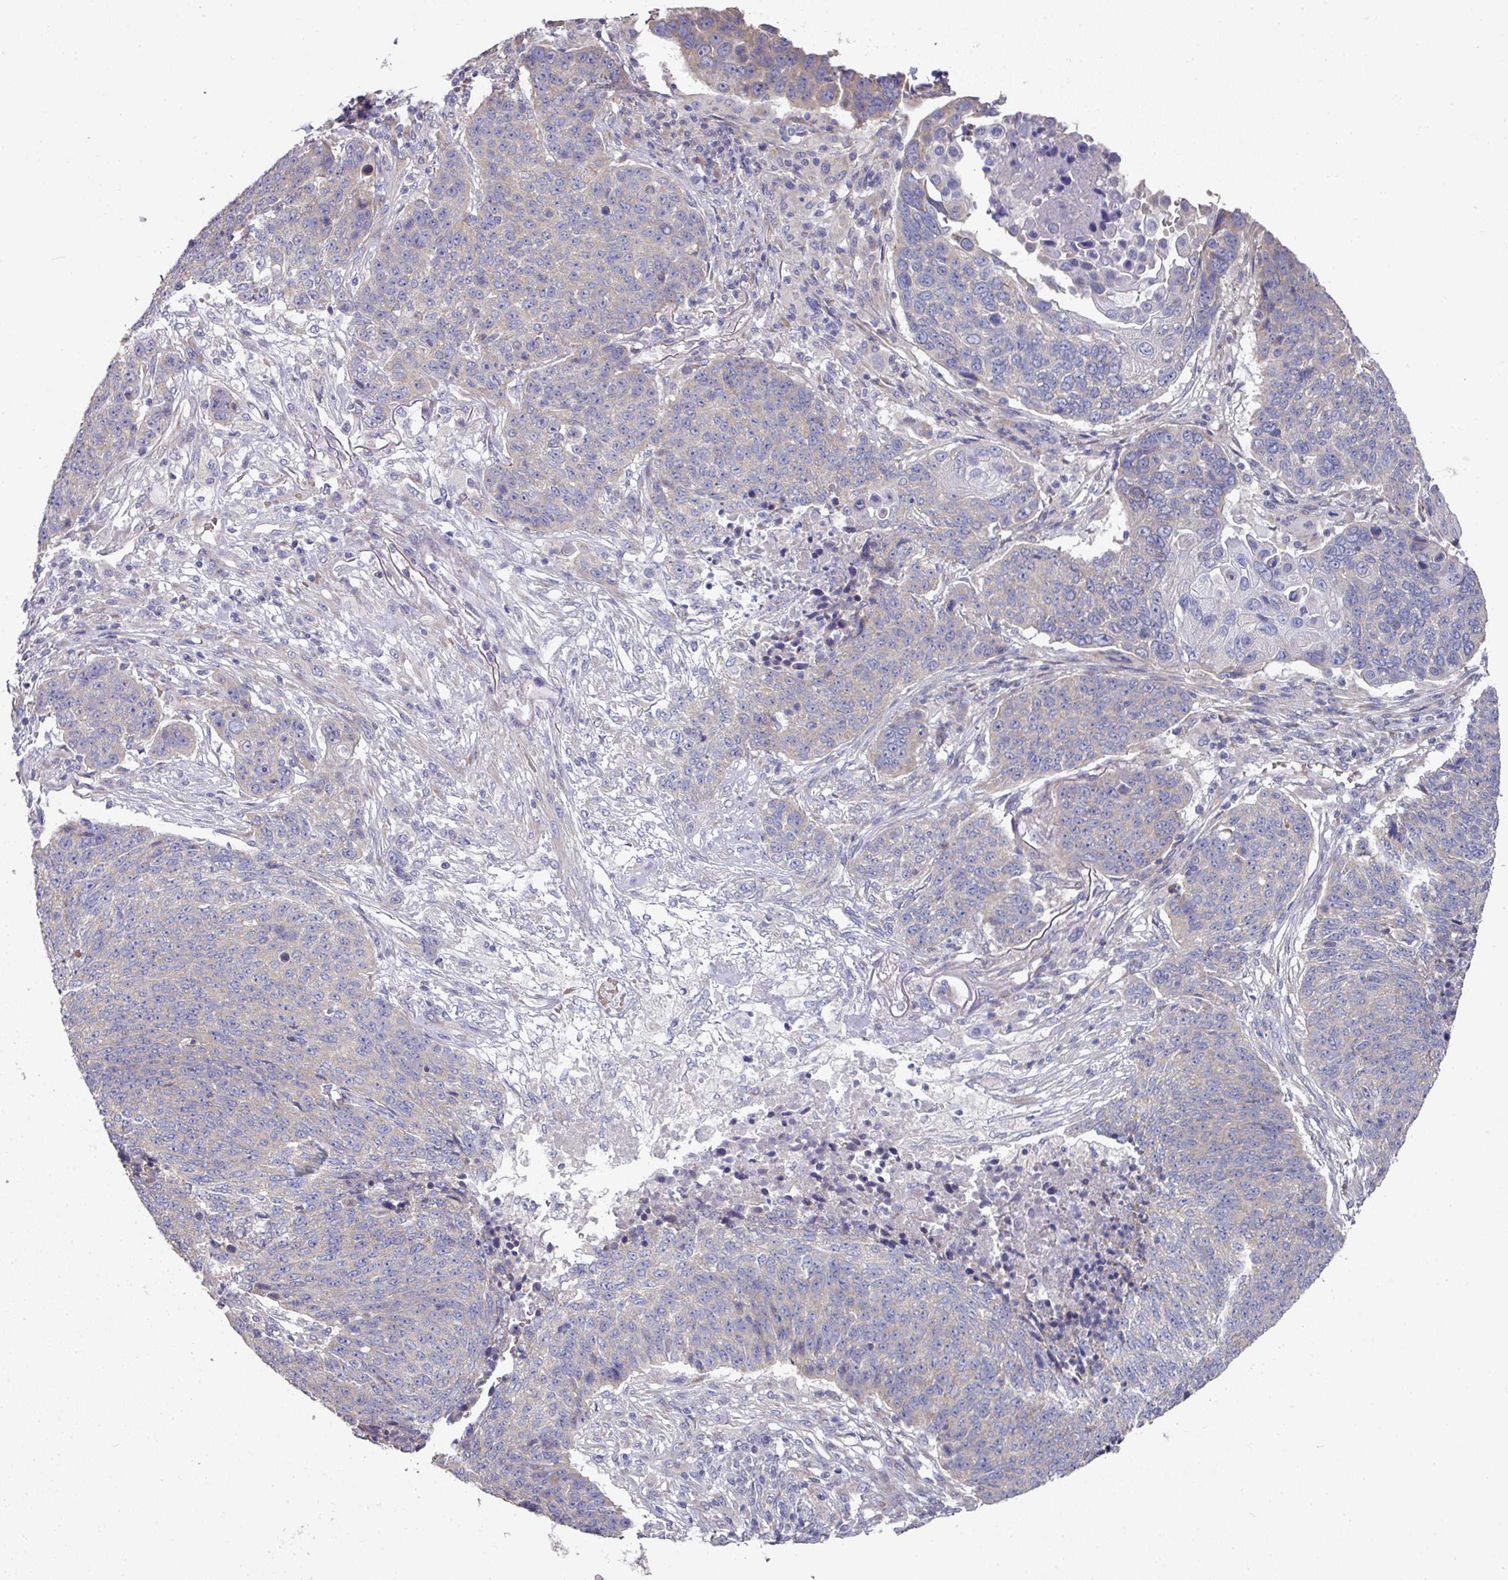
{"staining": {"intensity": "negative", "quantity": "none", "location": "none"}, "tissue": "lung cancer", "cell_type": "Tumor cells", "image_type": "cancer", "snomed": [{"axis": "morphology", "description": "Normal tissue, NOS"}, {"axis": "morphology", "description": "Squamous cell carcinoma, NOS"}, {"axis": "topography", "description": "Lymph node"}, {"axis": "topography", "description": "Lung"}], "caption": "Tumor cells are negative for protein expression in human lung squamous cell carcinoma. The staining is performed using DAB brown chromogen with nuclei counter-stained in using hematoxylin.", "gene": "PYROXD2", "patient": {"sex": "male", "age": 66}}